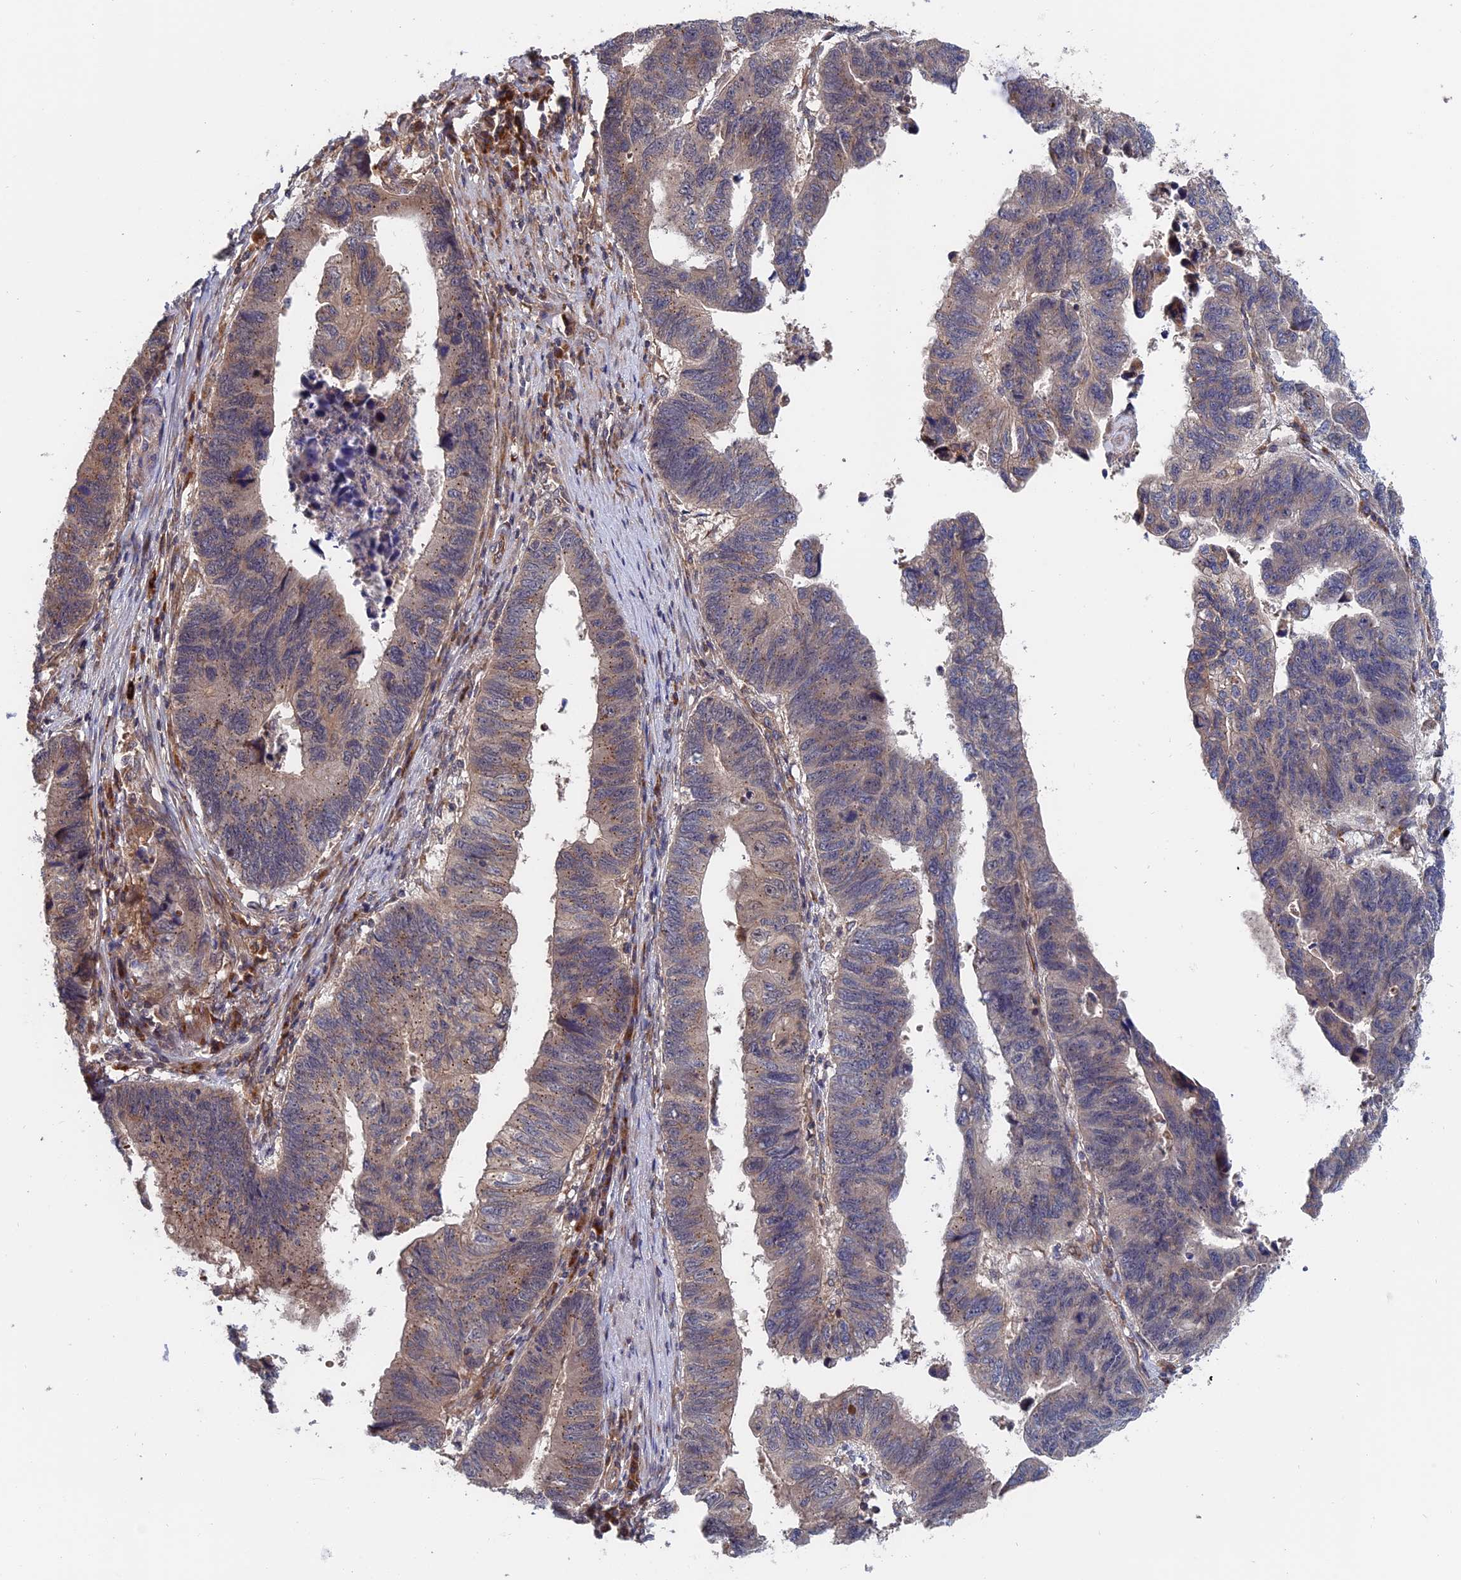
{"staining": {"intensity": "weak", "quantity": "<25%", "location": "cytoplasmic/membranous"}, "tissue": "stomach cancer", "cell_type": "Tumor cells", "image_type": "cancer", "snomed": [{"axis": "morphology", "description": "Adenocarcinoma, NOS"}, {"axis": "topography", "description": "Stomach"}], "caption": "Immunohistochemistry (IHC) micrograph of neoplastic tissue: stomach cancer stained with DAB shows no significant protein staining in tumor cells.", "gene": "TRAPPC2L", "patient": {"sex": "male", "age": 59}}